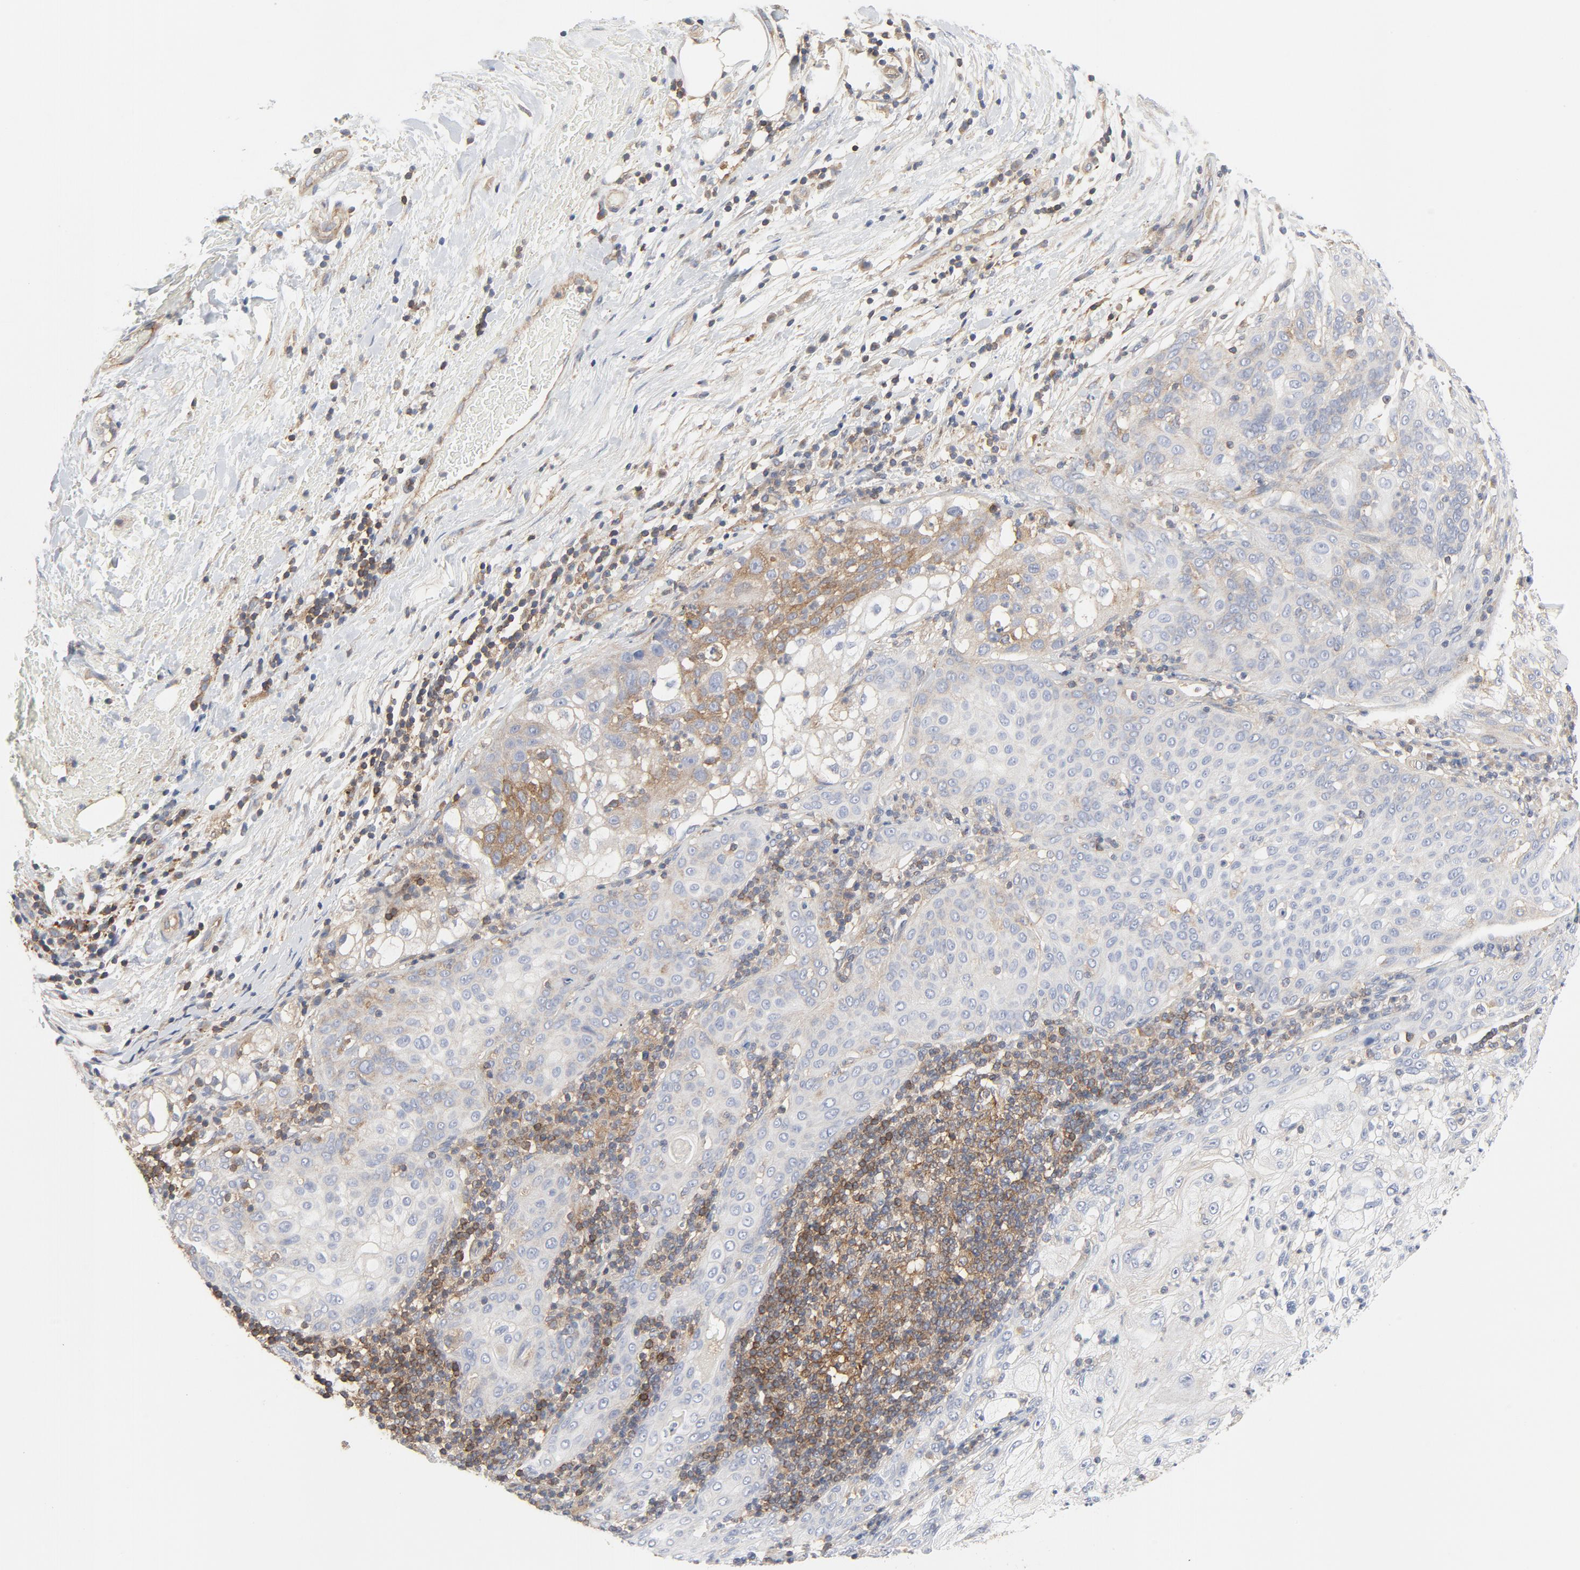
{"staining": {"intensity": "moderate", "quantity": "<25%", "location": "cytoplasmic/membranous"}, "tissue": "lung cancer", "cell_type": "Tumor cells", "image_type": "cancer", "snomed": [{"axis": "morphology", "description": "Inflammation, NOS"}, {"axis": "morphology", "description": "Squamous cell carcinoma, NOS"}, {"axis": "topography", "description": "Lymph node"}, {"axis": "topography", "description": "Soft tissue"}, {"axis": "topography", "description": "Lung"}], "caption": "This photomicrograph reveals squamous cell carcinoma (lung) stained with immunohistochemistry to label a protein in brown. The cytoplasmic/membranous of tumor cells show moderate positivity for the protein. Nuclei are counter-stained blue.", "gene": "RABEP1", "patient": {"sex": "male", "age": 66}}